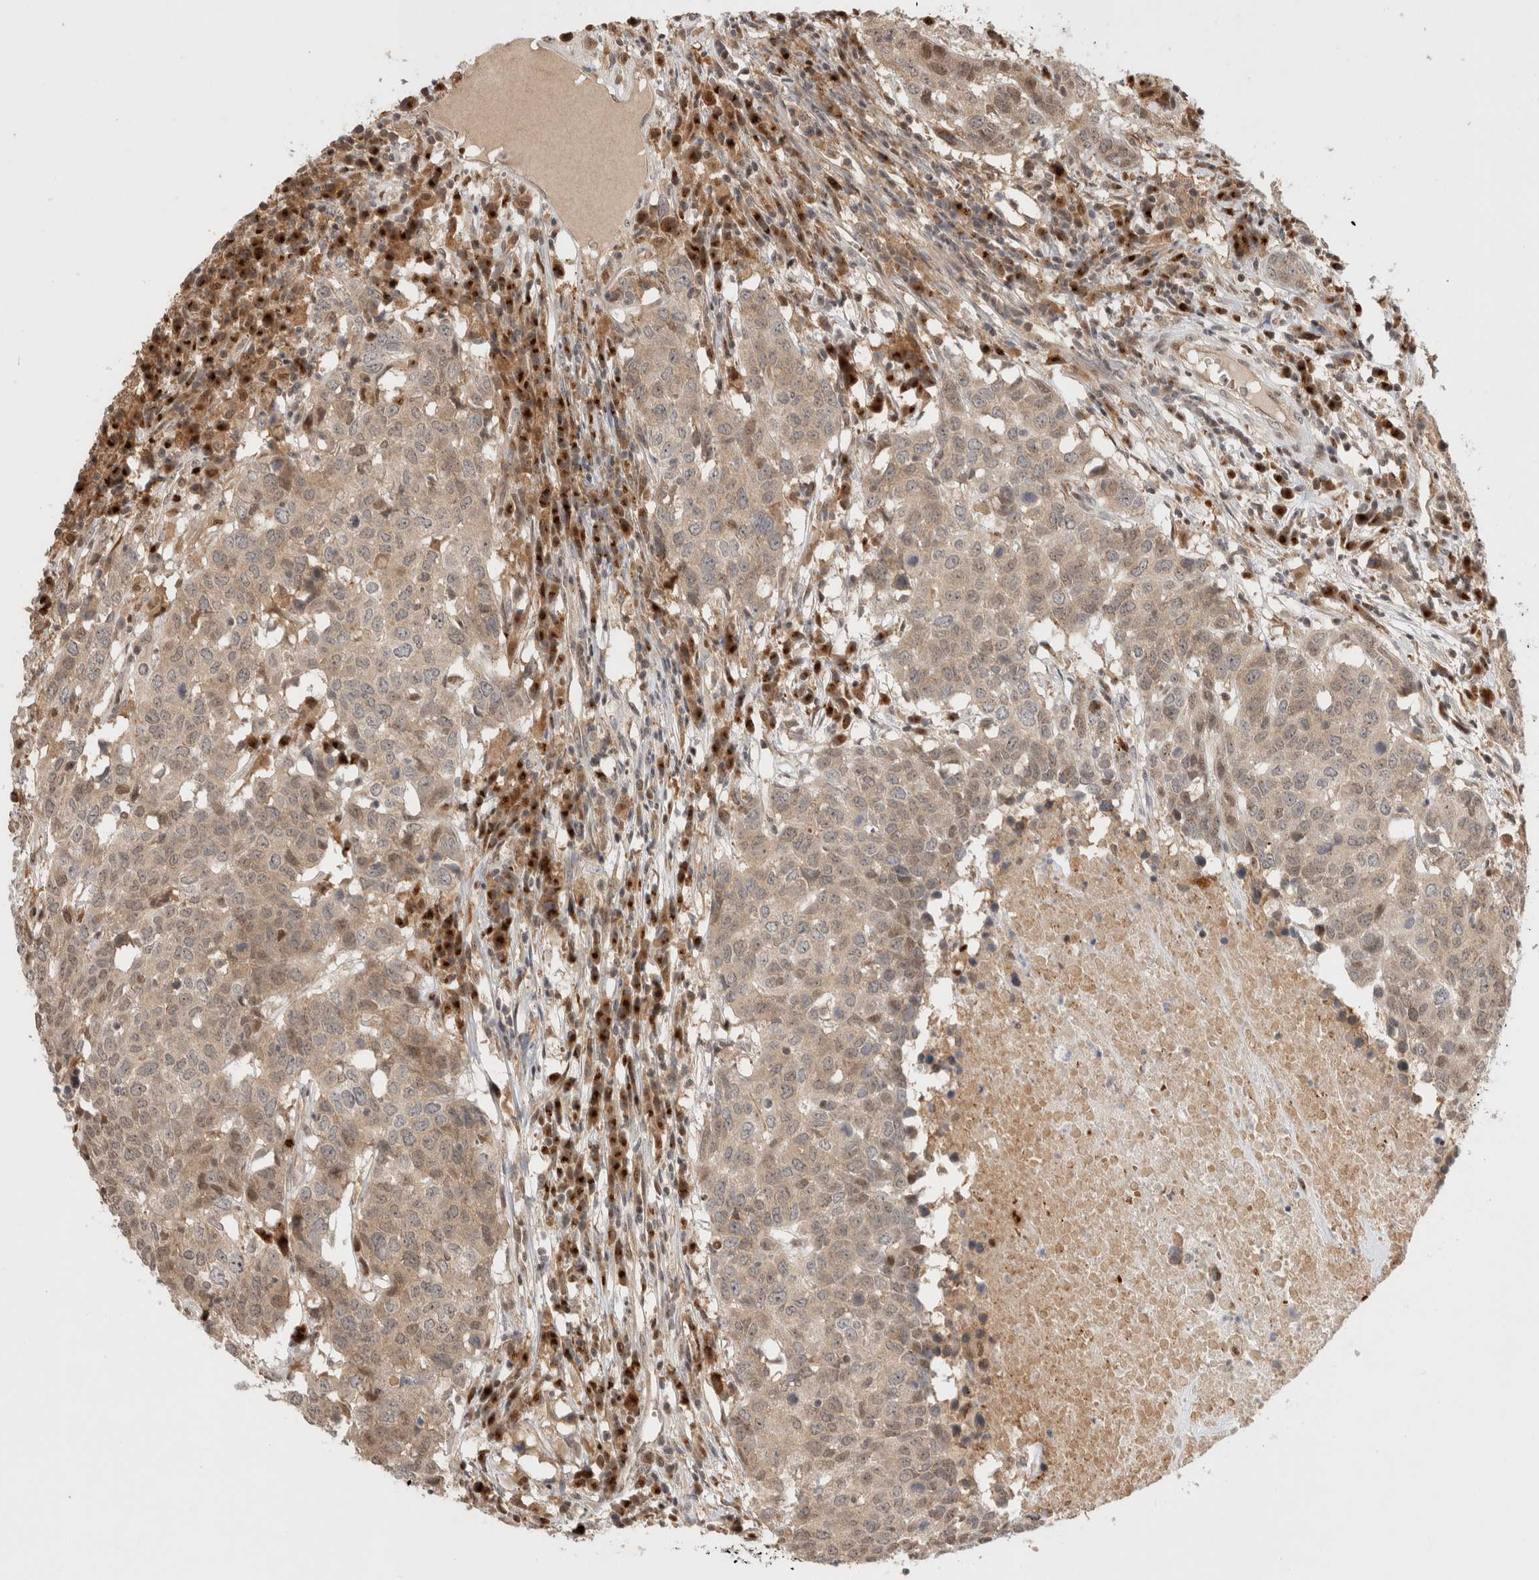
{"staining": {"intensity": "weak", "quantity": ">75%", "location": "cytoplasmic/membranous"}, "tissue": "head and neck cancer", "cell_type": "Tumor cells", "image_type": "cancer", "snomed": [{"axis": "morphology", "description": "Squamous cell carcinoma, NOS"}, {"axis": "topography", "description": "Head-Neck"}], "caption": "Immunohistochemistry of head and neck cancer demonstrates low levels of weak cytoplasmic/membranous expression in approximately >75% of tumor cells. The staining was performed using DAB to visualize the protein expression in brown, while the nuclei were stained in blue with hematoxylin (Magnification: 20x).", "gene": "OTUD6B", "patient": {"sex": "male", "age": 66}}